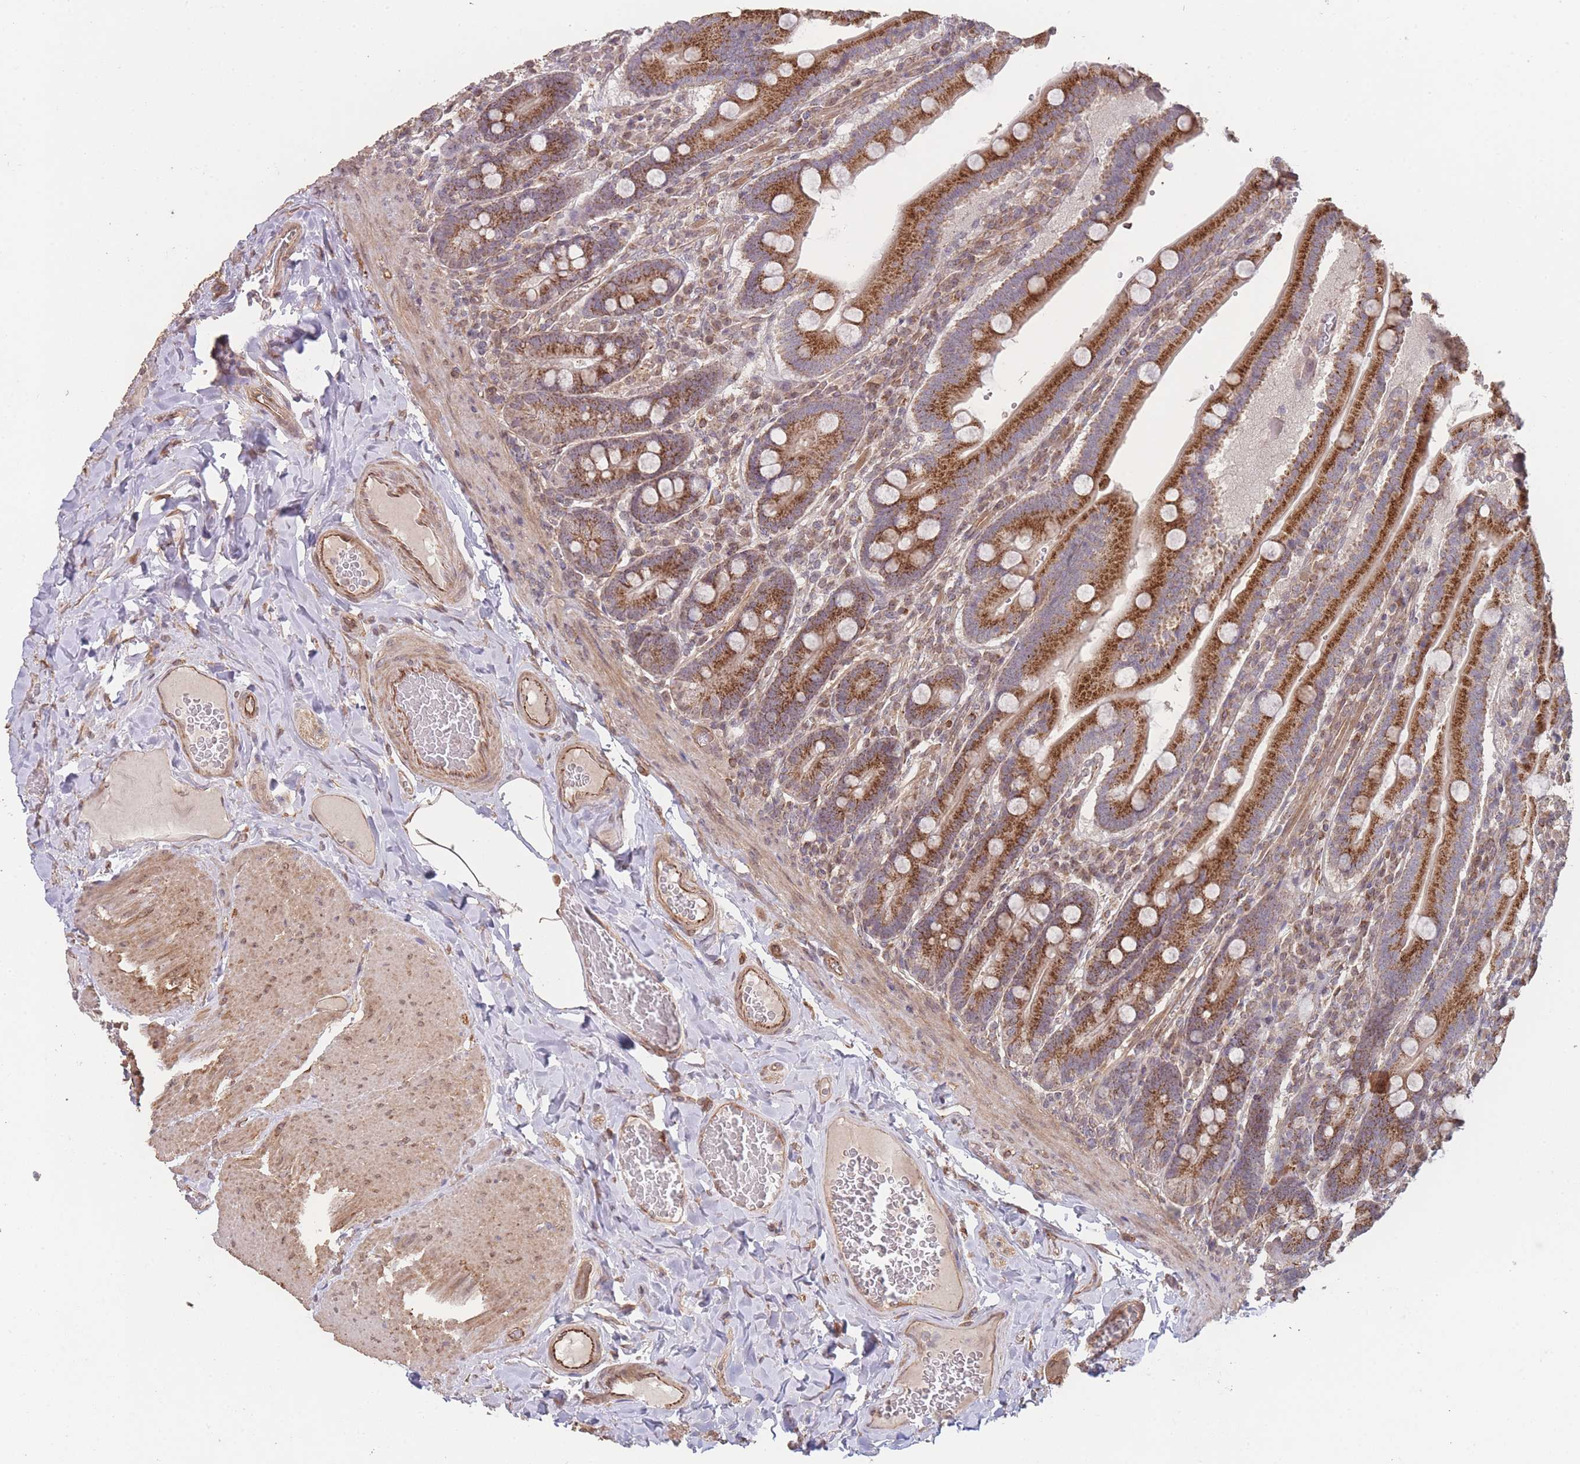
{"staining": {"intensity": "strong", "quantity": ">75%", "location": "cytoplasmic/membranous"}, "tissue": "duodenum", "cell_type": "Glandular cells", "image_type": "normal", "snomed": [{"axis": "morphology", "description": "Normal tissue, NOS"}, {"axis": "topography", "description": "Duodenum"}], "caption": "Human duodenum stained with a protein marker displays strong staining in glandular cells.", "gene": "PXMP4", "patient": {"sex": "female", "age": 62}}